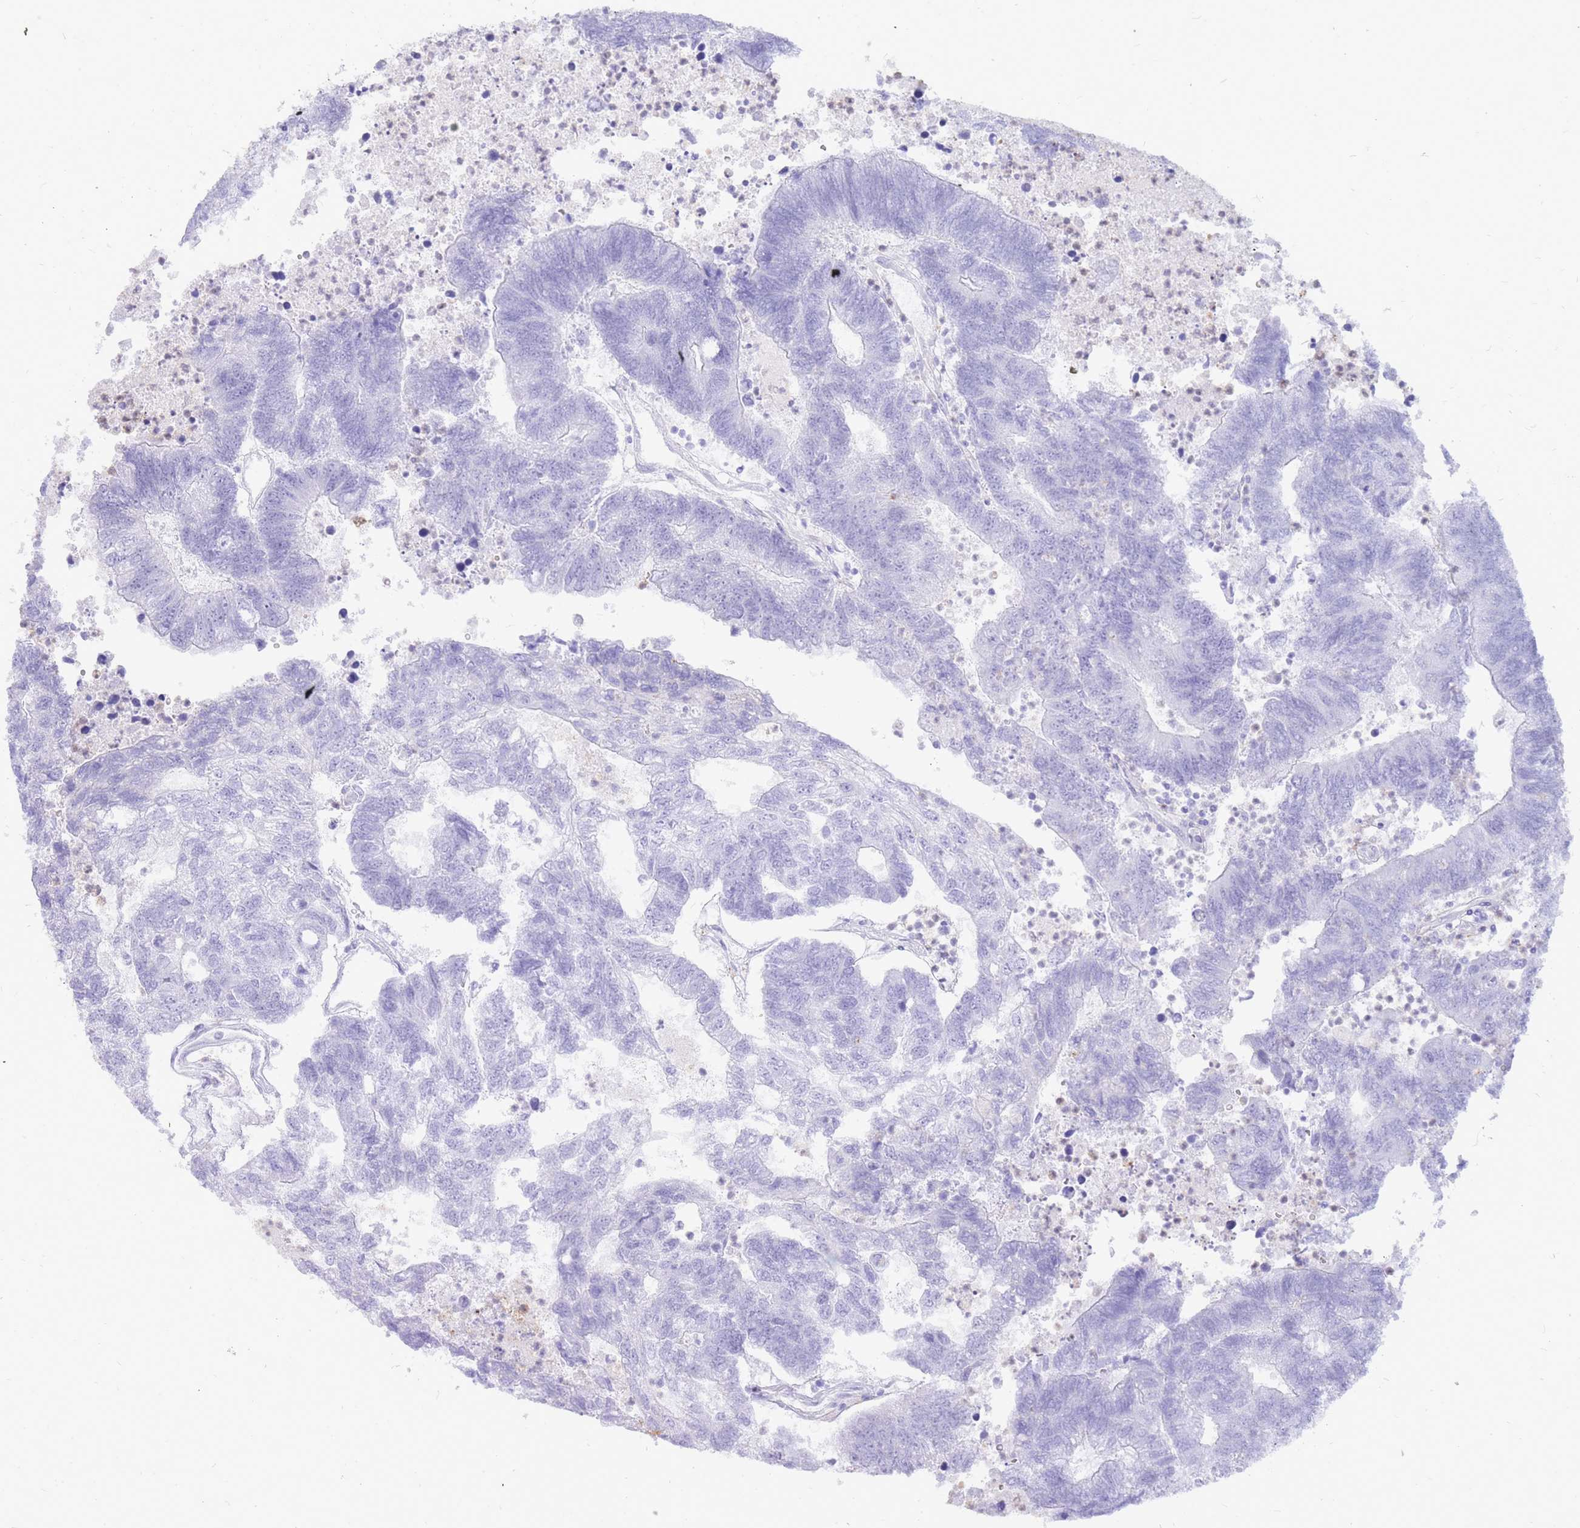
{"staining": {"intensity": "negative", "quantity": "none", "location": "none"}, "tissue": "colorectal cancer", "cell_type": "Tumor cells", "image_type": "cancer", "snomed": [{"axis": "morphology", "description": "Adenocarcinoma, NOS"}, {"axis": "topography", "description": "Colon"}], "caption": "A micrograph of human colorectal cancer (adenocarcinoma) is negative for staining in tumor cells. Brightfield microscopy of immunohistochemistry (IHC) stained with DAB (brown) and hematoxylin (blue), captured at high magnification.", "gene": "HERC1", "patient": {"sex": "female", "age": 48}}